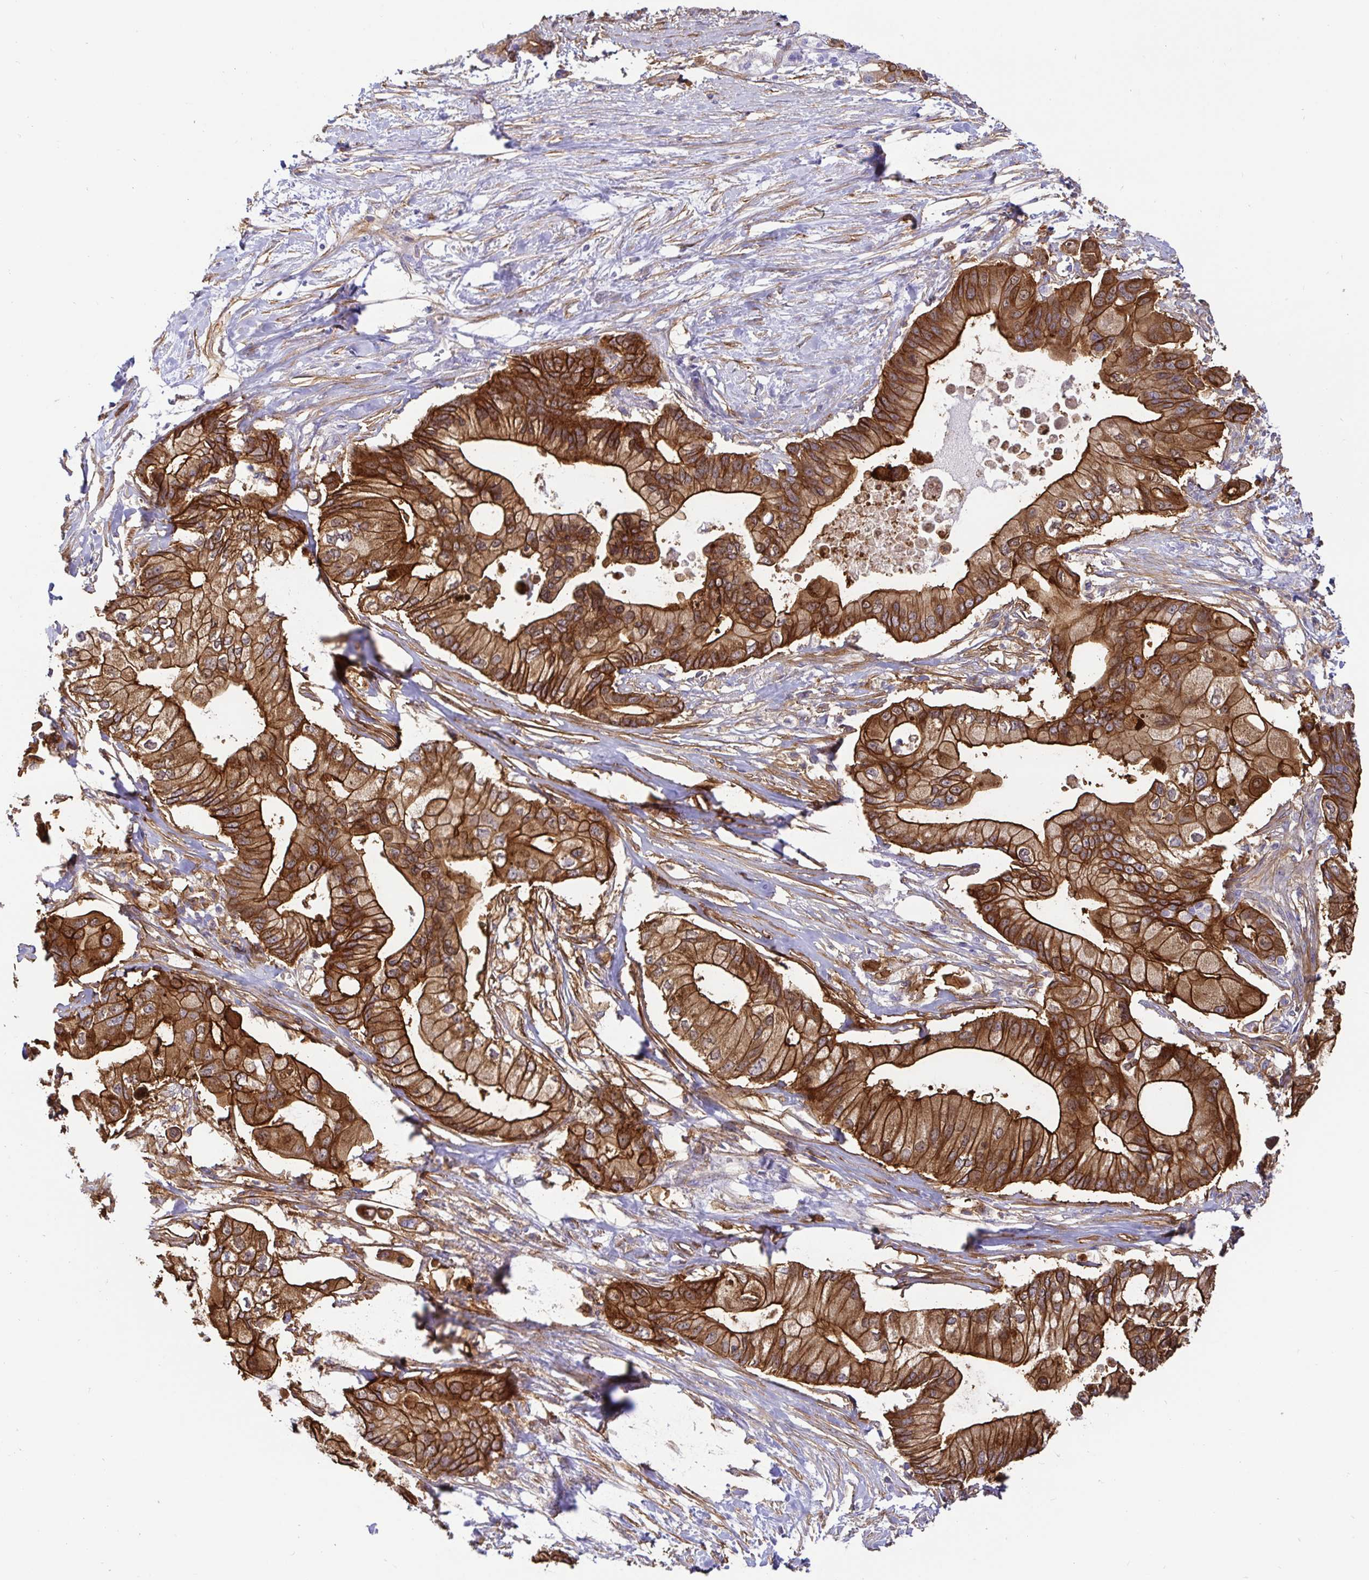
{"staining": {"intensity": "strong", "quantity": ">75%", "location": "cytoplasmic/membranous"}, "tissue": "pancreatic cancer", "cell_type": "Tumor cells", "image_type": "cancer", "snomed": [{"axis": "morphology", "description": "Adenocarcinoma, NOS"}, {"axis": "topography", "description": "Pancreas"}], "caption": "IHC (DAB) staining of pancreatic adenocarcinoma displays strong cytoplasmic/membranous protein expression in approximately >75% of tumor cells. The protein is shown in brown color, while the nuclei are stained blue.", "gene": "ANXA2", "patient": {"sex": "male", "age": 68}}